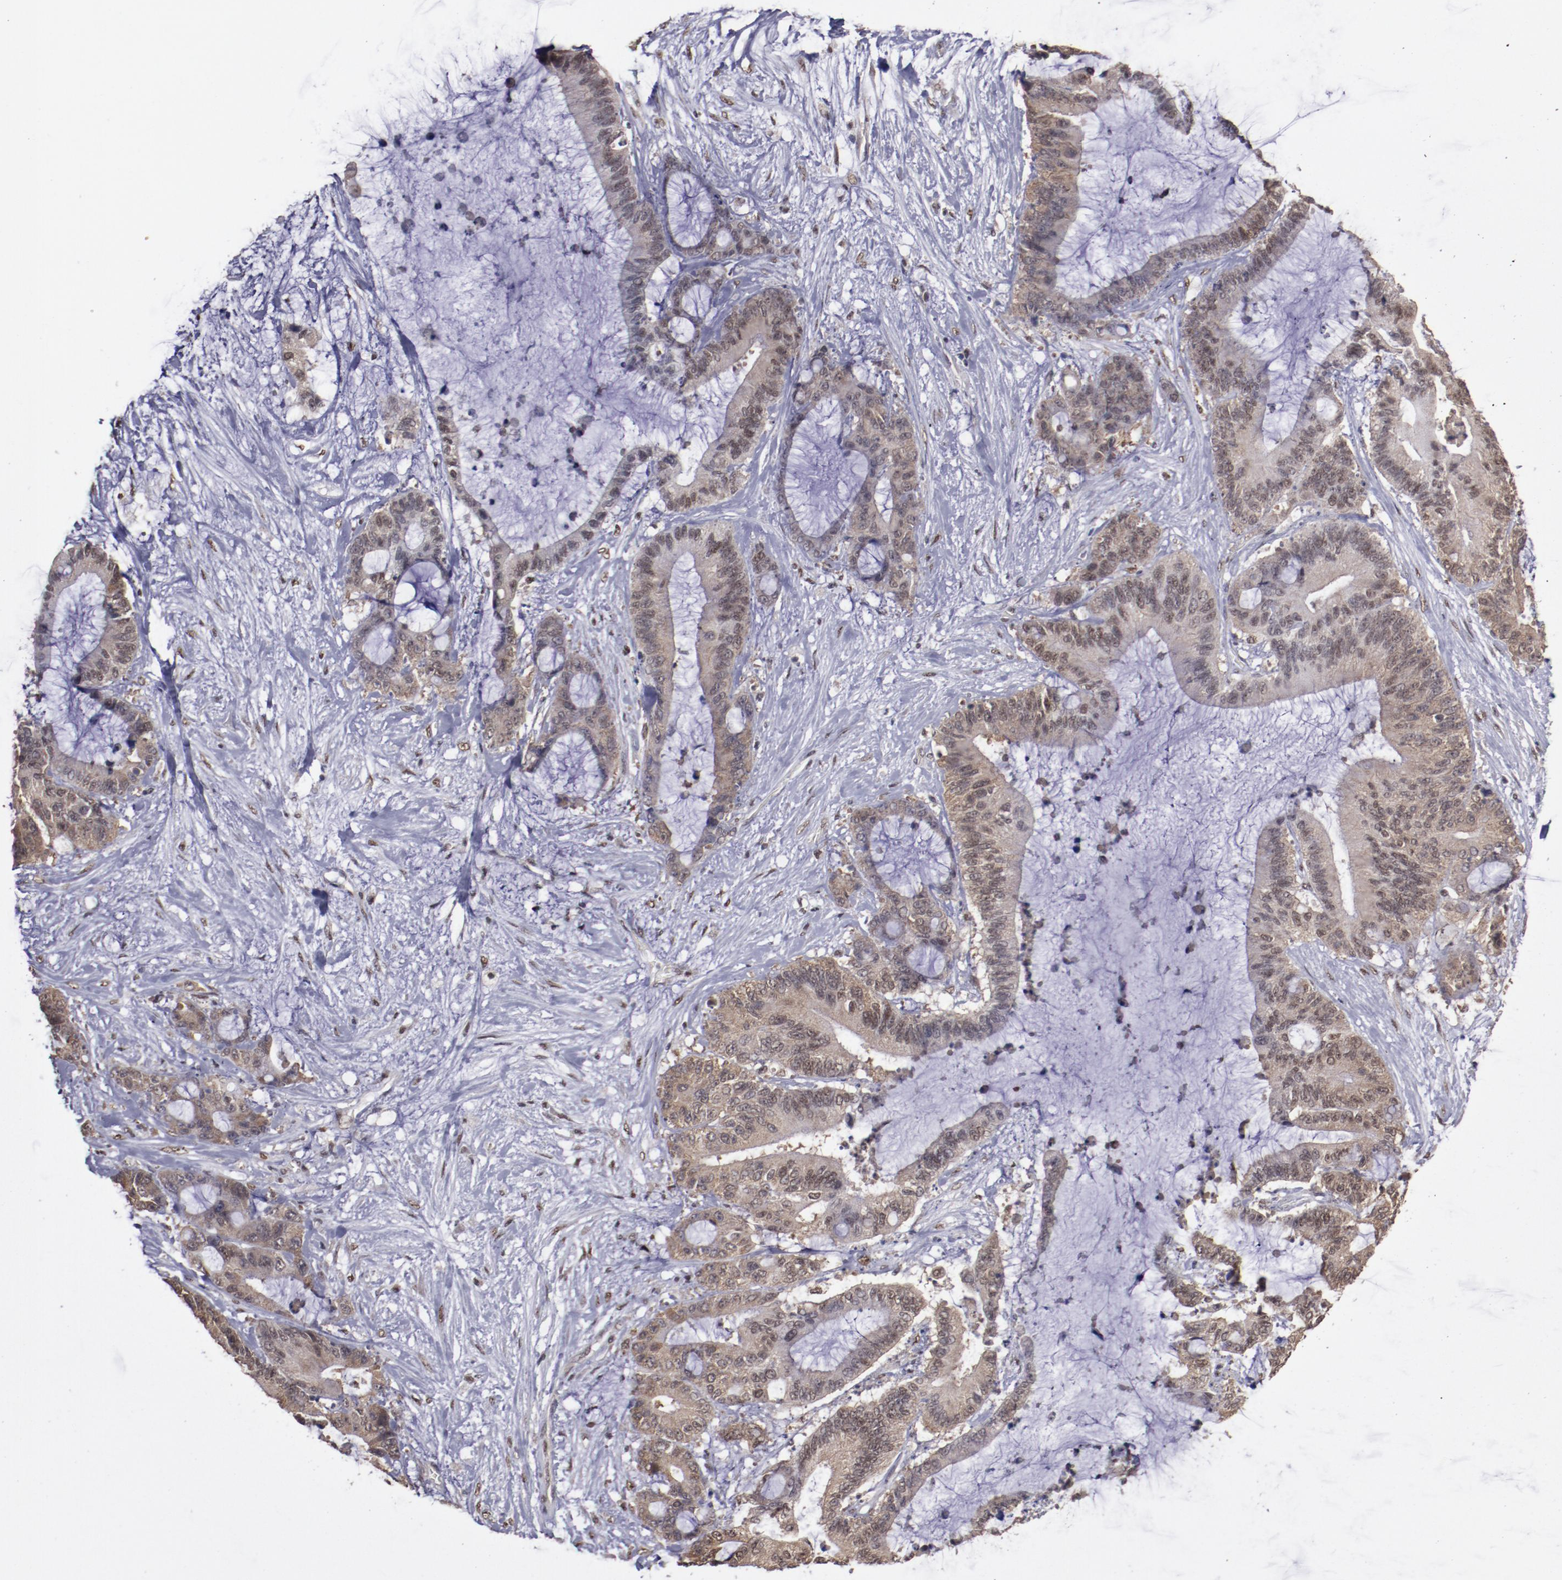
{"staining": {"intensity": "weak", "quantity": ">75%", "location": "cytoplasmic/membranous,nuclear"}, "tissue": "liver cancer", "cell_type": "Tumor cells", "image_type": "cancer", "snomed": [{"axis": "morphology", "description": "Cholangiocarcinoma"}, {"axis": "topography", "description": "Liver"}], "caption": "Immunohistochemistry (IHC) histopathology image of neoplastic tissue: human cholangiocarcinoma (liver) stained using immunohistochemistry displays low levels of weak protein expression localized specifically in the cytoplasmic/membranous and nuclear of tumor cells, appearing as a cytoplasmic/membranous and nuclear brown color.", "gene": "ARNT", "patient": {"sex": "female", "age": 73}}